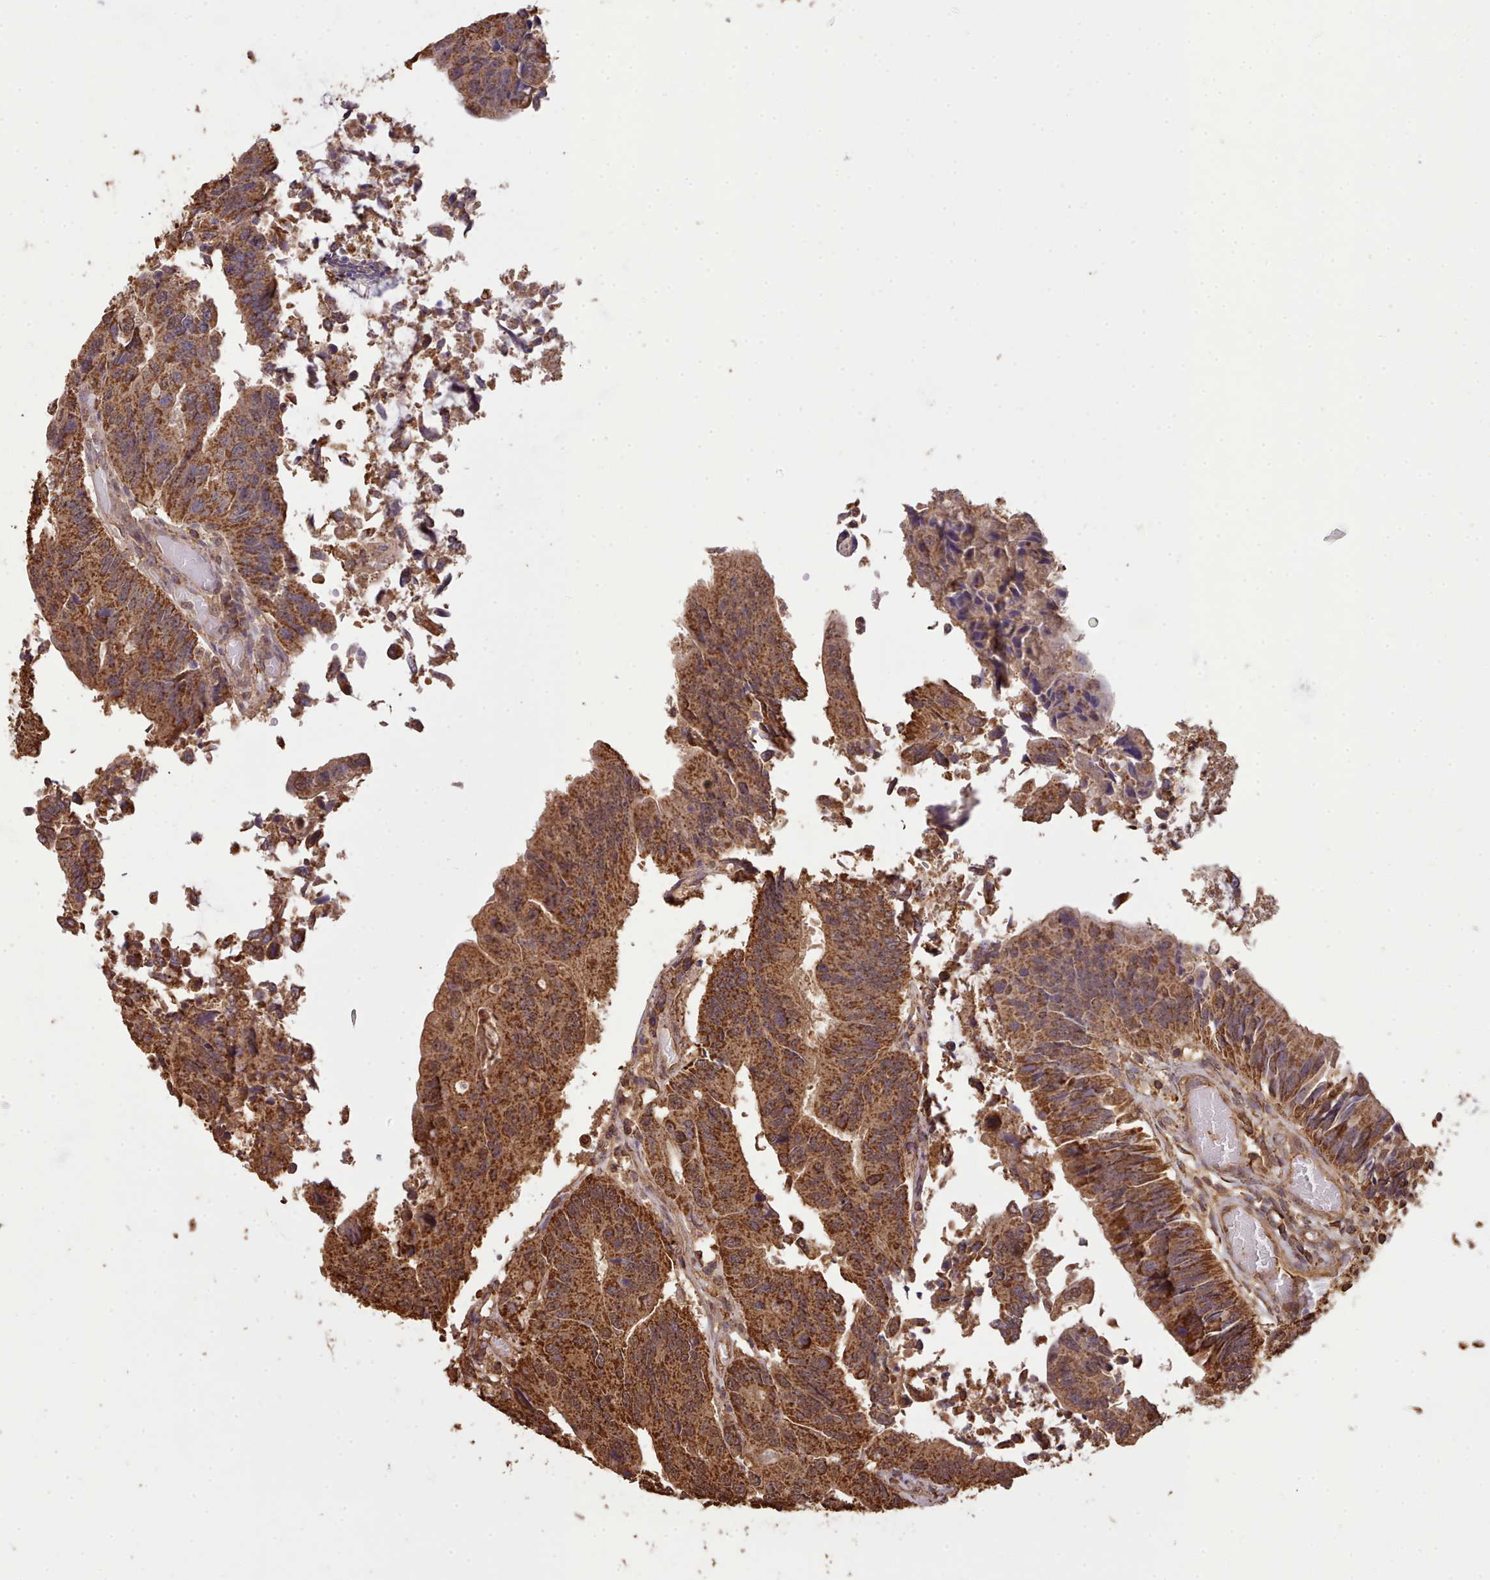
{"staining": {"intensity": "moderate", "quantity": ">75%", "location": "cytoplasmic/membranous"}, "tissue": "colorectal cancer", "cell_type": "Tumor cells", "image_type": "cancer", "snomed": [{"axis": "morphology", "description": "Adenocarcinoma, NOS"}, {"axis": "topography", "description": "Colon"}], "caption": "Colorectal cancer stained with IHC demonstrates moderate cytoplasmic/membranous positivity in about >75% of tumor cells.", "gene": "METRN", "patient": {"sex": "female", "age": 67}}